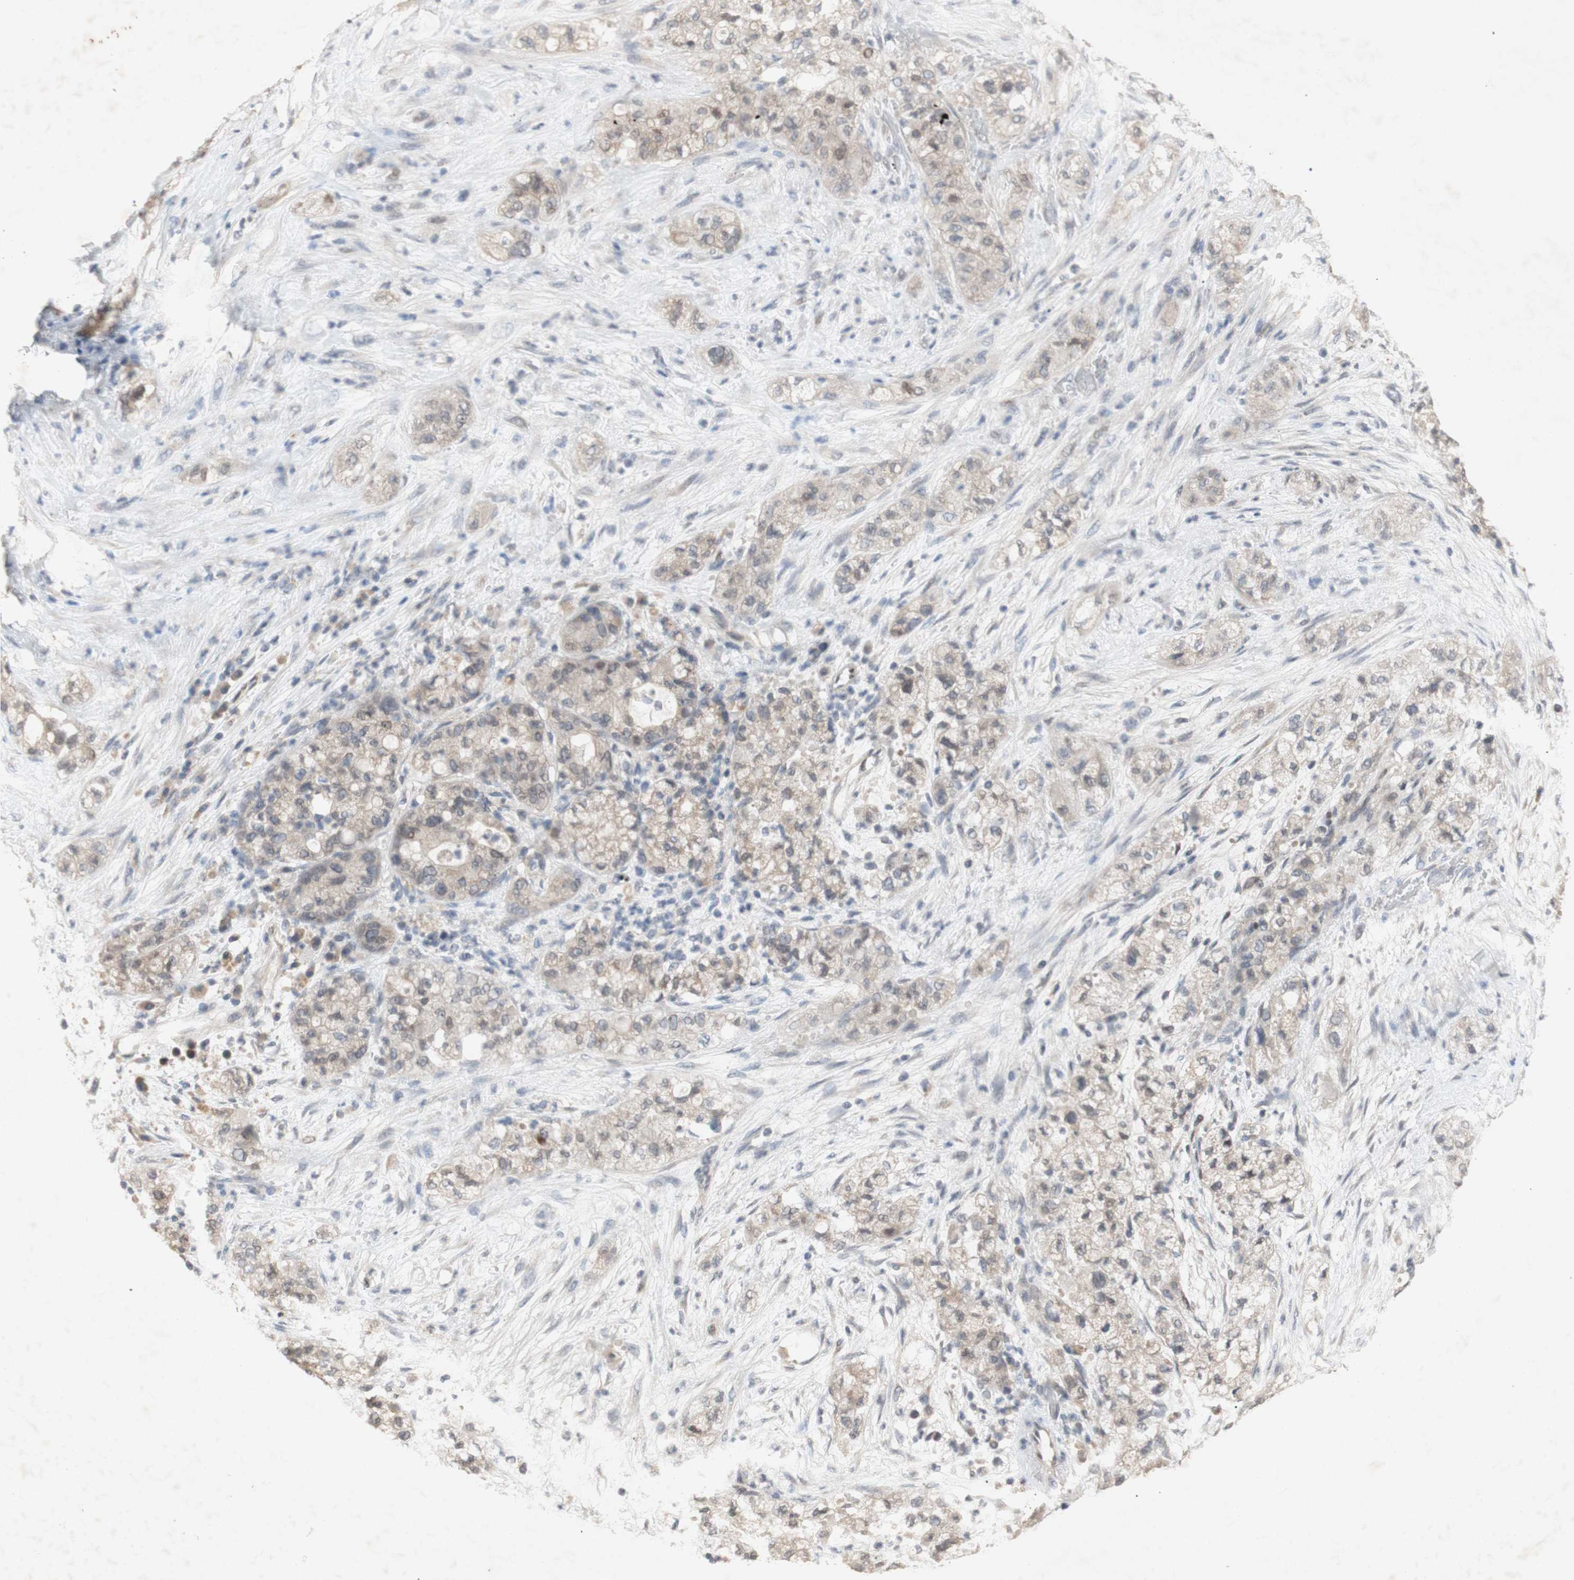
{"staining": {"intensity": "moderate", "quantity": ">75%", "location": "cytoplasmic/membranous"}, "tissue": "pancreatic cancer", "cell_type": "Tumor cells", "image_type": "cancer", "snomed": [{"axis": "morphology", "description": "Adenocarcinoma, NOS"}, {"axis": "topography", "description": "Pancreas"}], "caption": "Adenocarcinoma (pancreatic) stained with DAB (3,3'-diaminobenzidine) immunohistochemistry demonstrates medium levels of moderate cytoplasmic/membranous expression in approximately >75% of tumor cells.", "gene": "FOSB", "patient": {"sex": "female", "age": 78}}